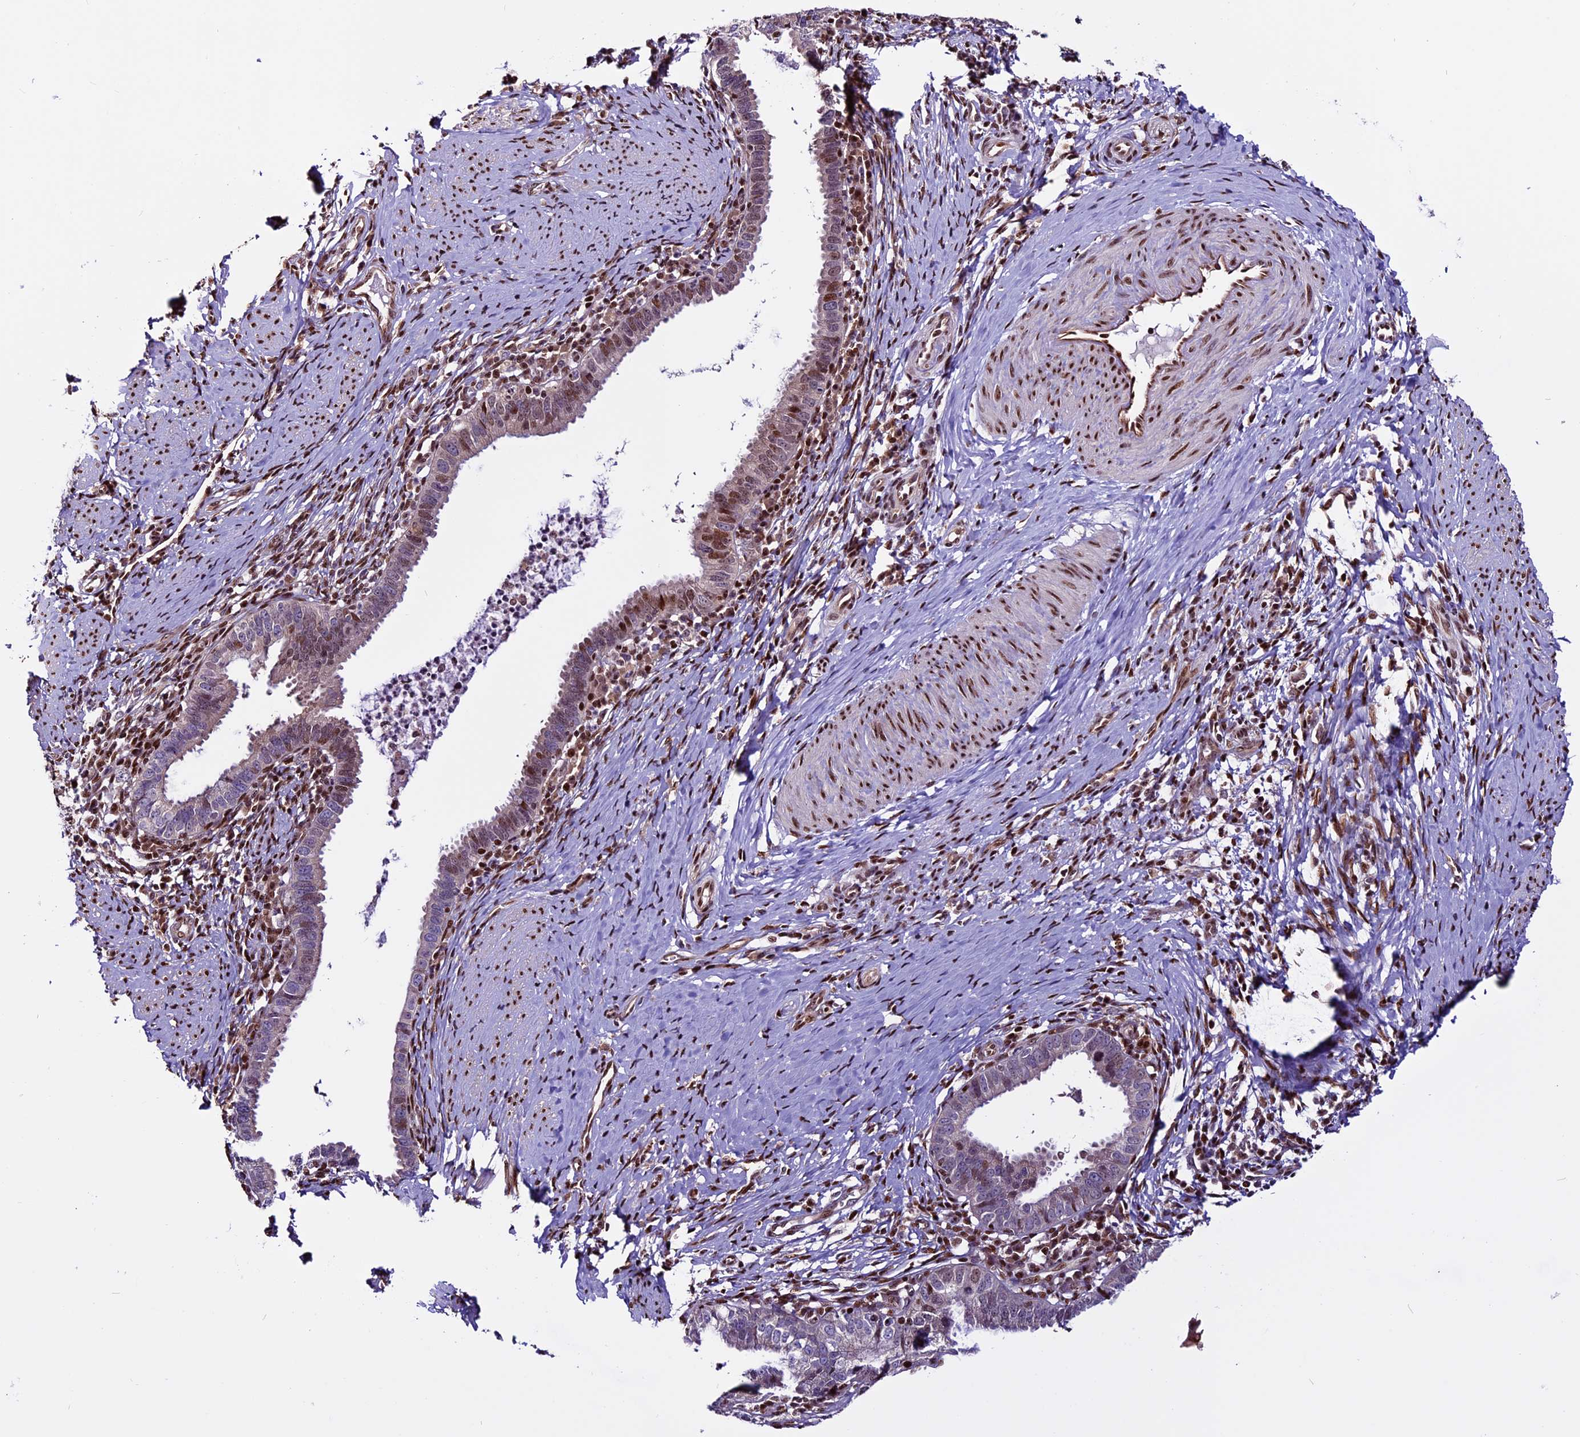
{"staining": {"intensity": "moderate", "quantity": "25%-75%", "location": "nuclear"}, "tissue": "cervical cancer", "cell_type": "Tumor cells", "image_type": "cancer", "snomed": [{"axis": "morphology", "description": "Adenocarcinoma, NOS"}, {"axis": "topography", "description": "Cervix"}], "caption": "Protein staining of cervical adenocarcinoma tissue demonstrates moderate nuclear expression in approximately 25%-75% of tumor cells. The staining was performed using DAB to visualize the protein expression in brown, while the nuclei were stained in blue with hematoxylin (Magnification: 20x).", "gene": "RINL", "patient": {"sex": "female", "age": 36}}